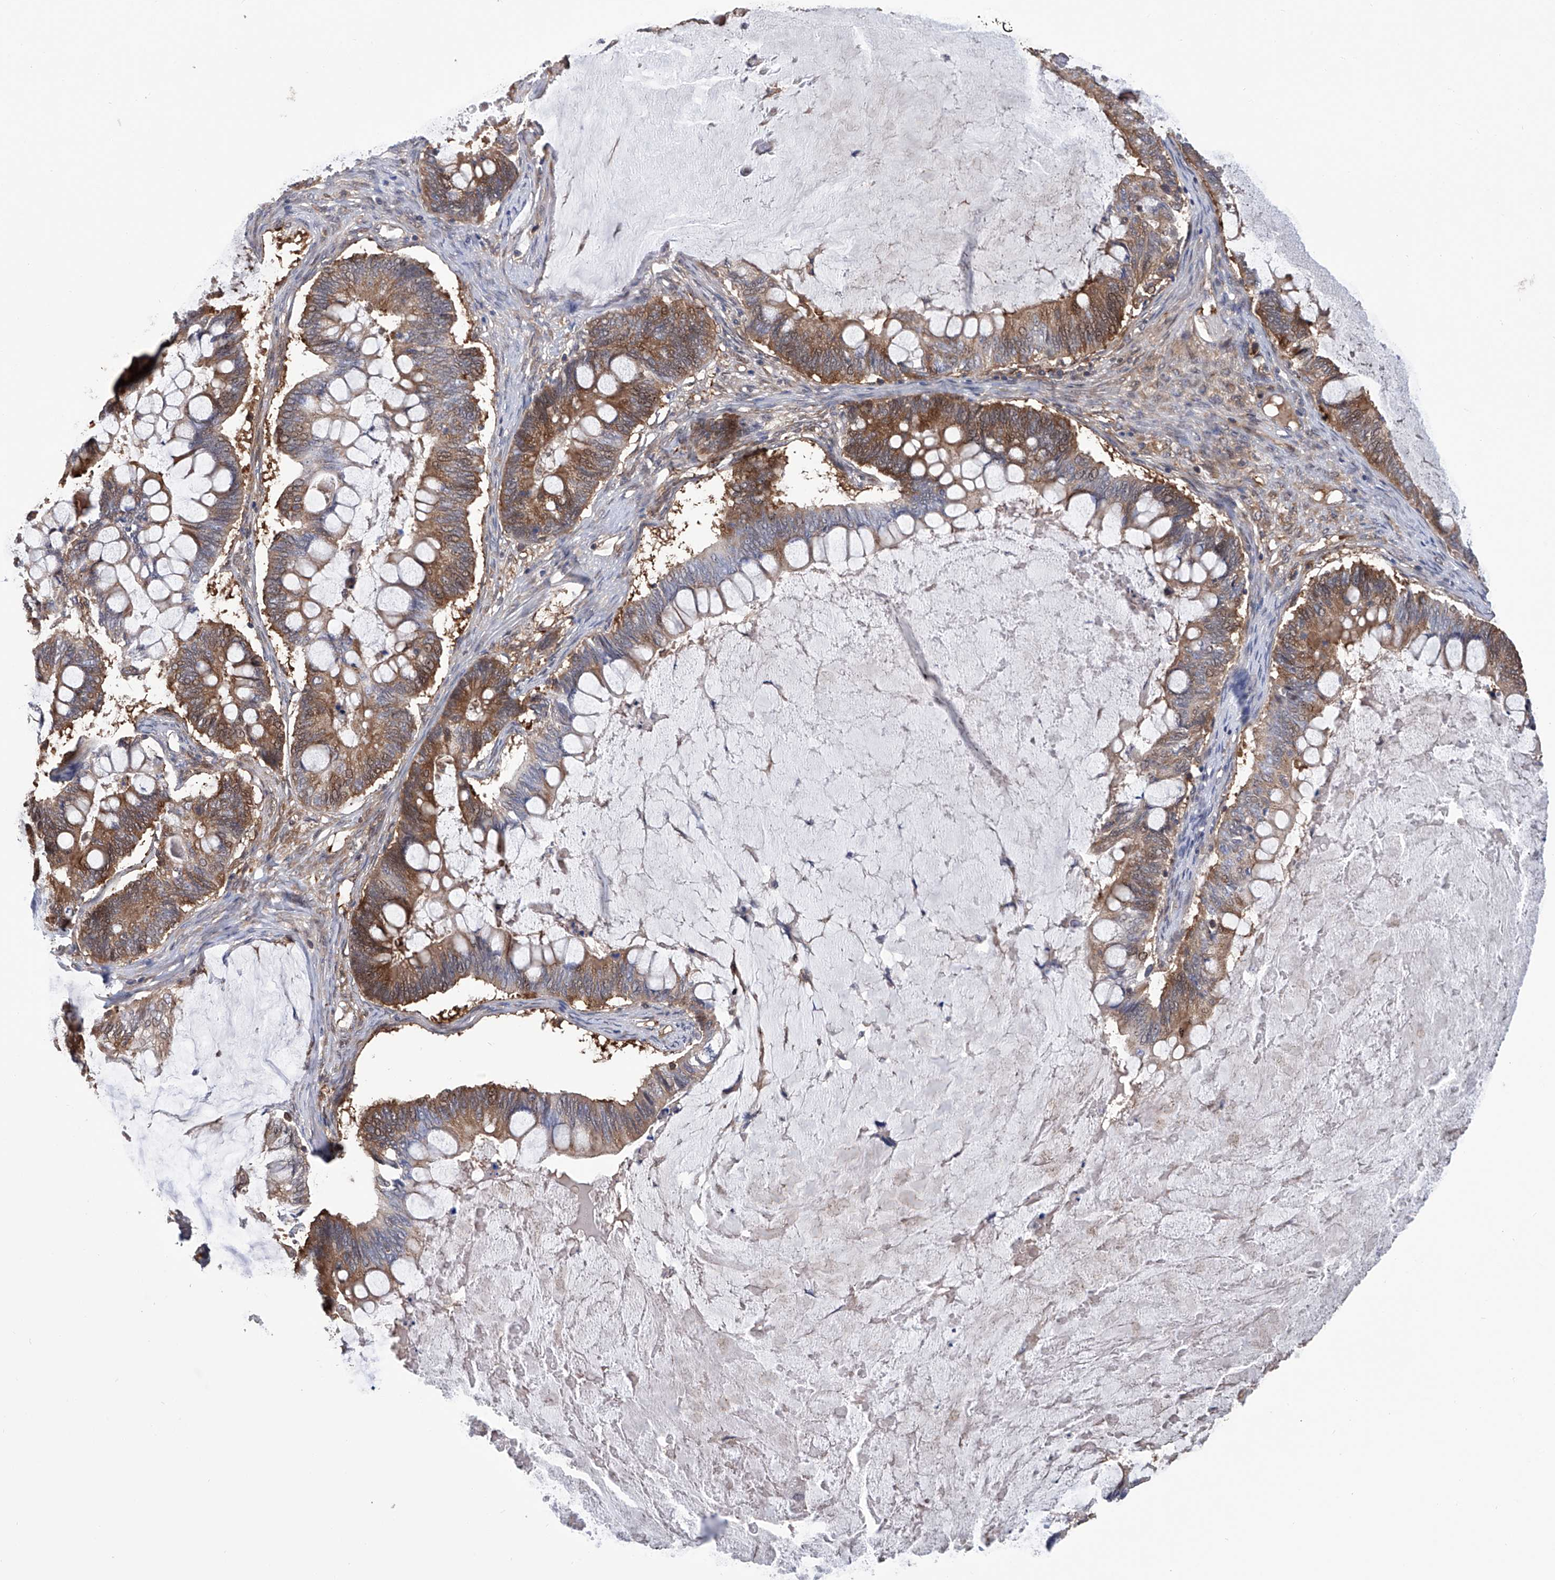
{"staining": {"intensity": "moderate", "quantity": ">75%", "location": "cytoplasmic/membranous"}, "tissue": "ovarian cancer", "cell_type": "Tumor cells", "image_type": "cancer", "snomed": [{"axis": "morphology", "description": "Cystadenocarcinoma, mucinous, NOS"}, {"axis": "topography", "description": "Ovary"}], "caption": "Ovarian cancer (mucinous cystadenocarcinoma) stained with DAB immunohistochemistry shows medium levels of moderate cytoplasmic/membranous staining in approximately >75% of tumor cells. Nuclei are stained in blue.", "gene": "NUDT17", "patient": {"sex": "female", "age": 61}}